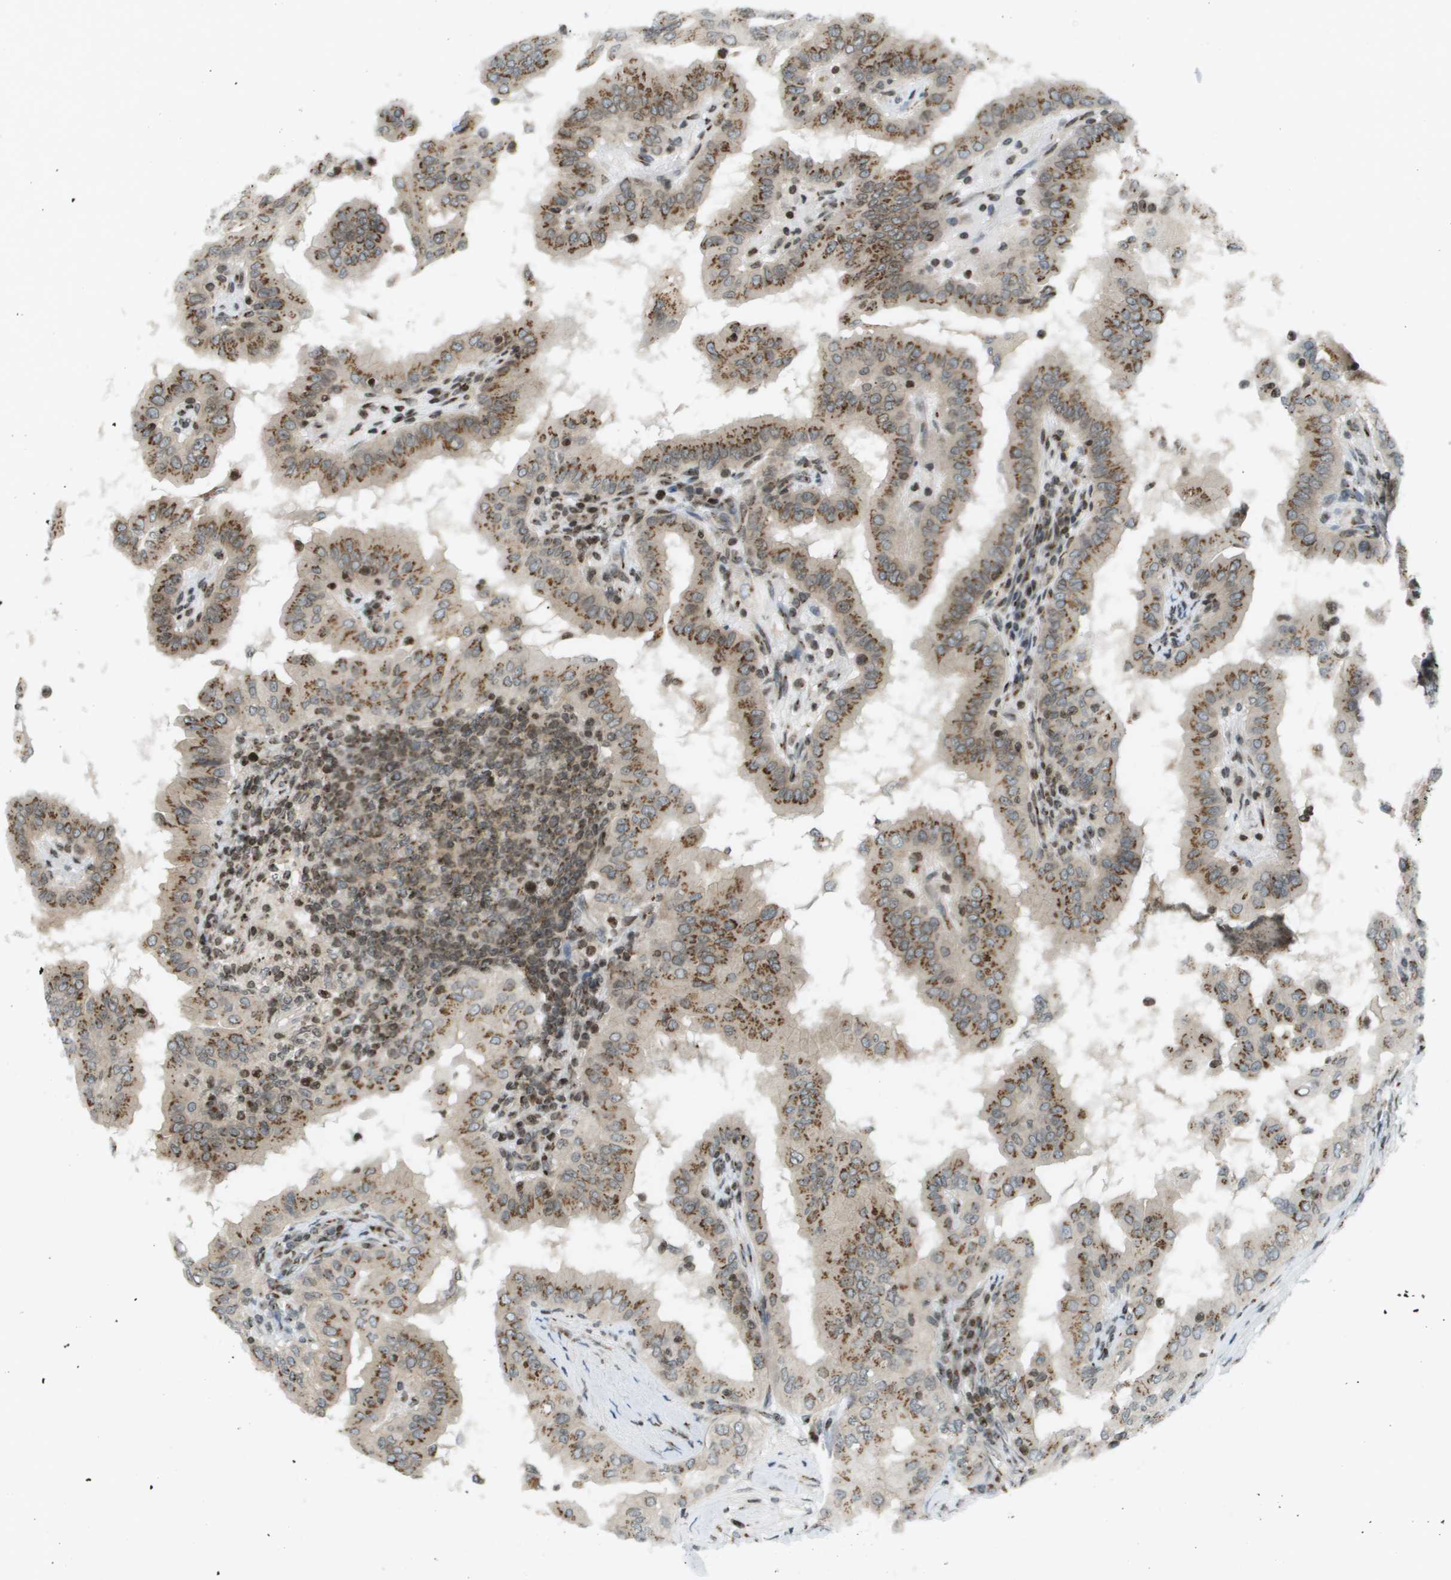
{"staining": {"intensity": "moderate", "quantity": ">75%", "location": "cytoplasmic/membranous"}, "tissue": "thyroid cancer", "cell_type": "Tumor cells", "image_type": "cancer", "snomed": [{"axis": "morphology", "description": "Papillary adenocarcinoma, NOS"}, {"axis": "topography", "description": "Thyroid gland"}], "caption": "This image displays immunohistochemistry staining of thyroid cancer, with medium moderate cytoplasmic/membranous positivity in about >75% of tumor cells.", "gene": "EVC", "patient": {"sex": "male", "age": 33}}